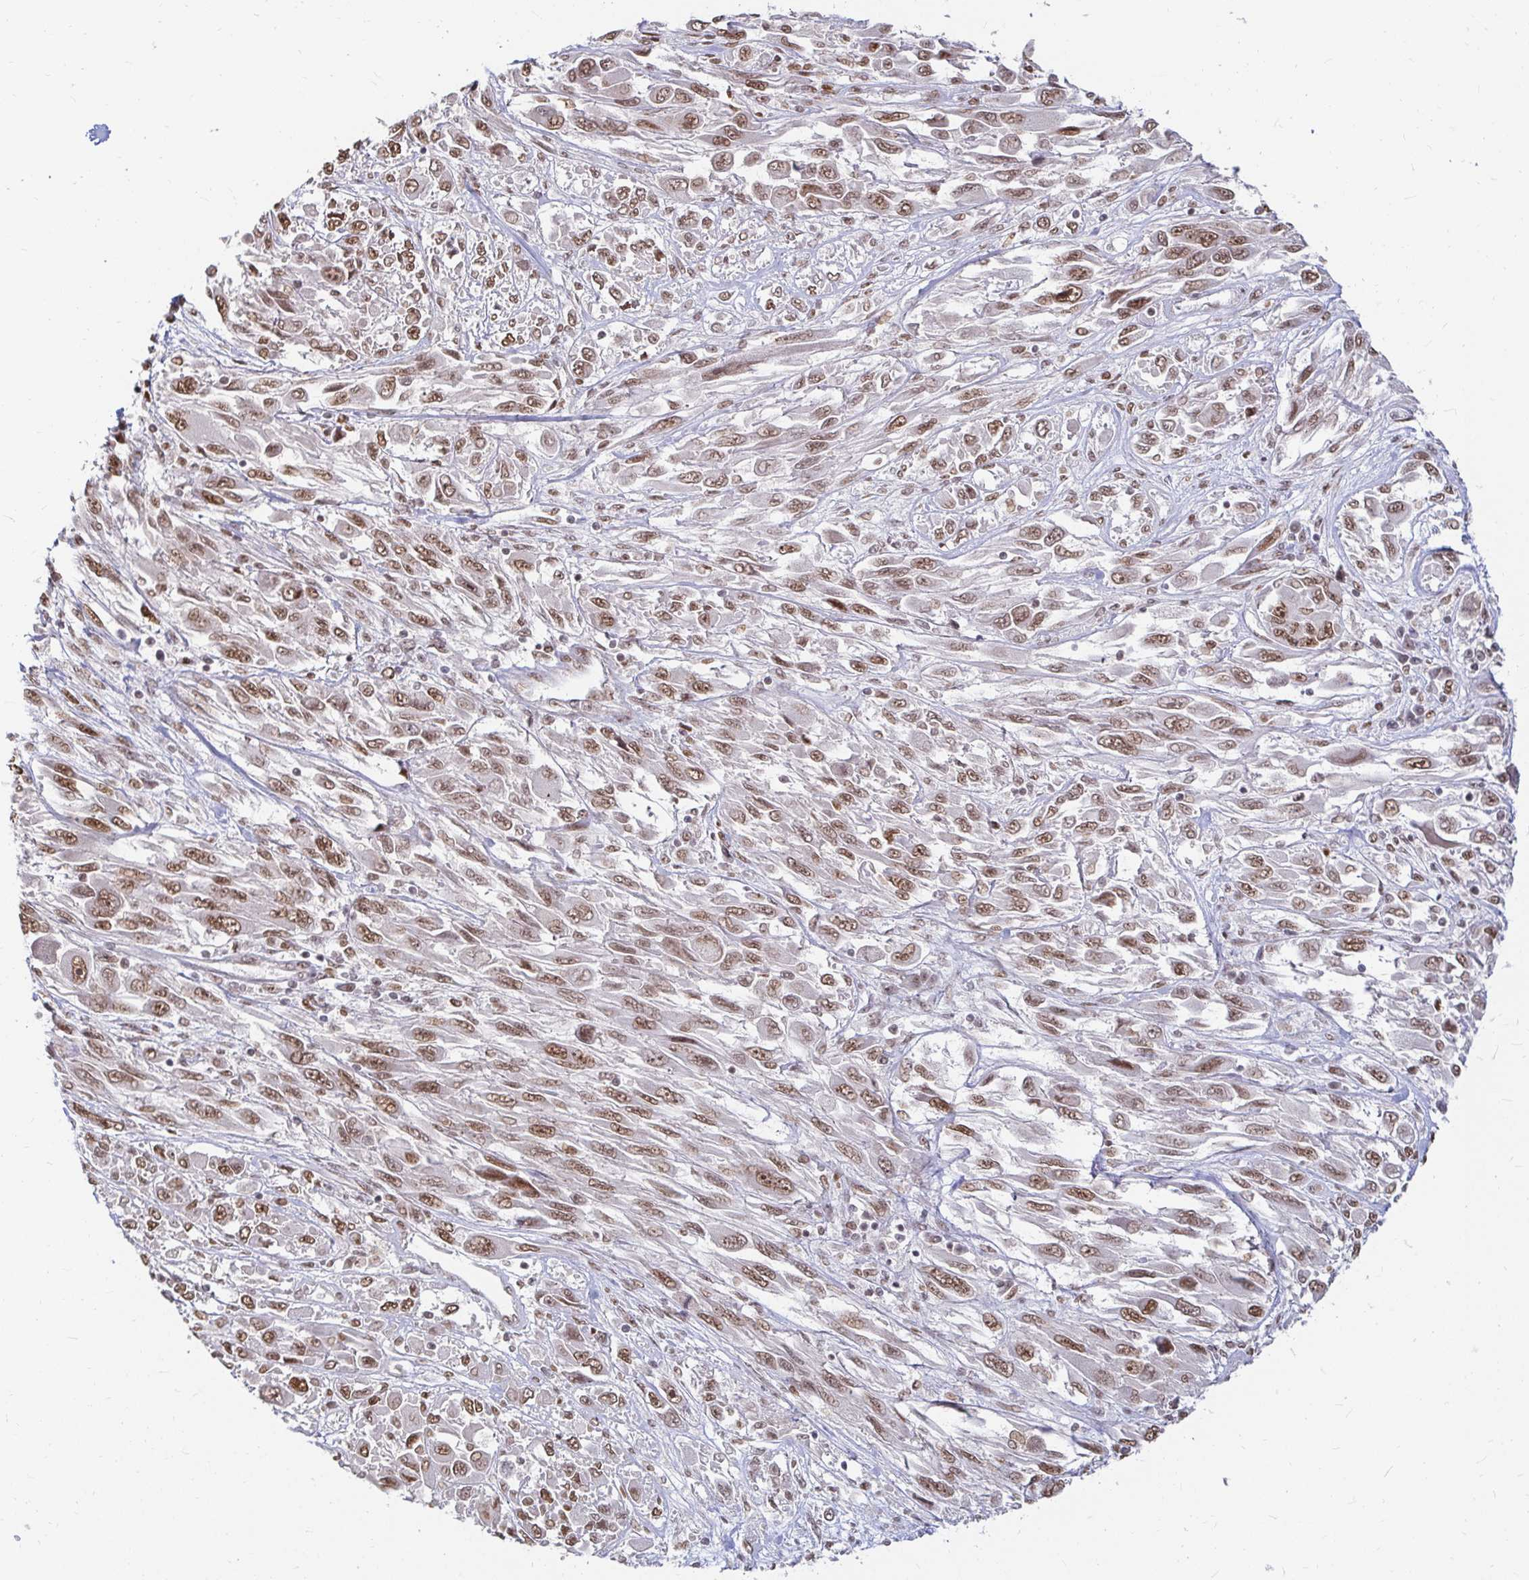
{"staining": {"intensity": "moderate", "quantity": ">75%", "location": "nuclear"}, "tissue": "melanoma", "cell_type": "Tumor cells", "image_type": "cancer", "snomed": [{"axis": "morphology", "description": "Malignant melanoma, NOS"}, {"axis": "topography", "description": "Skin"}], "caption": "Brown immunohistochemical staining in human malignant melanoma displays moderate nuclear positivity in approximately >75% of tumor cells.", "gene": "HNRNPU", "patient": {"sex": "female", "age": 91}}